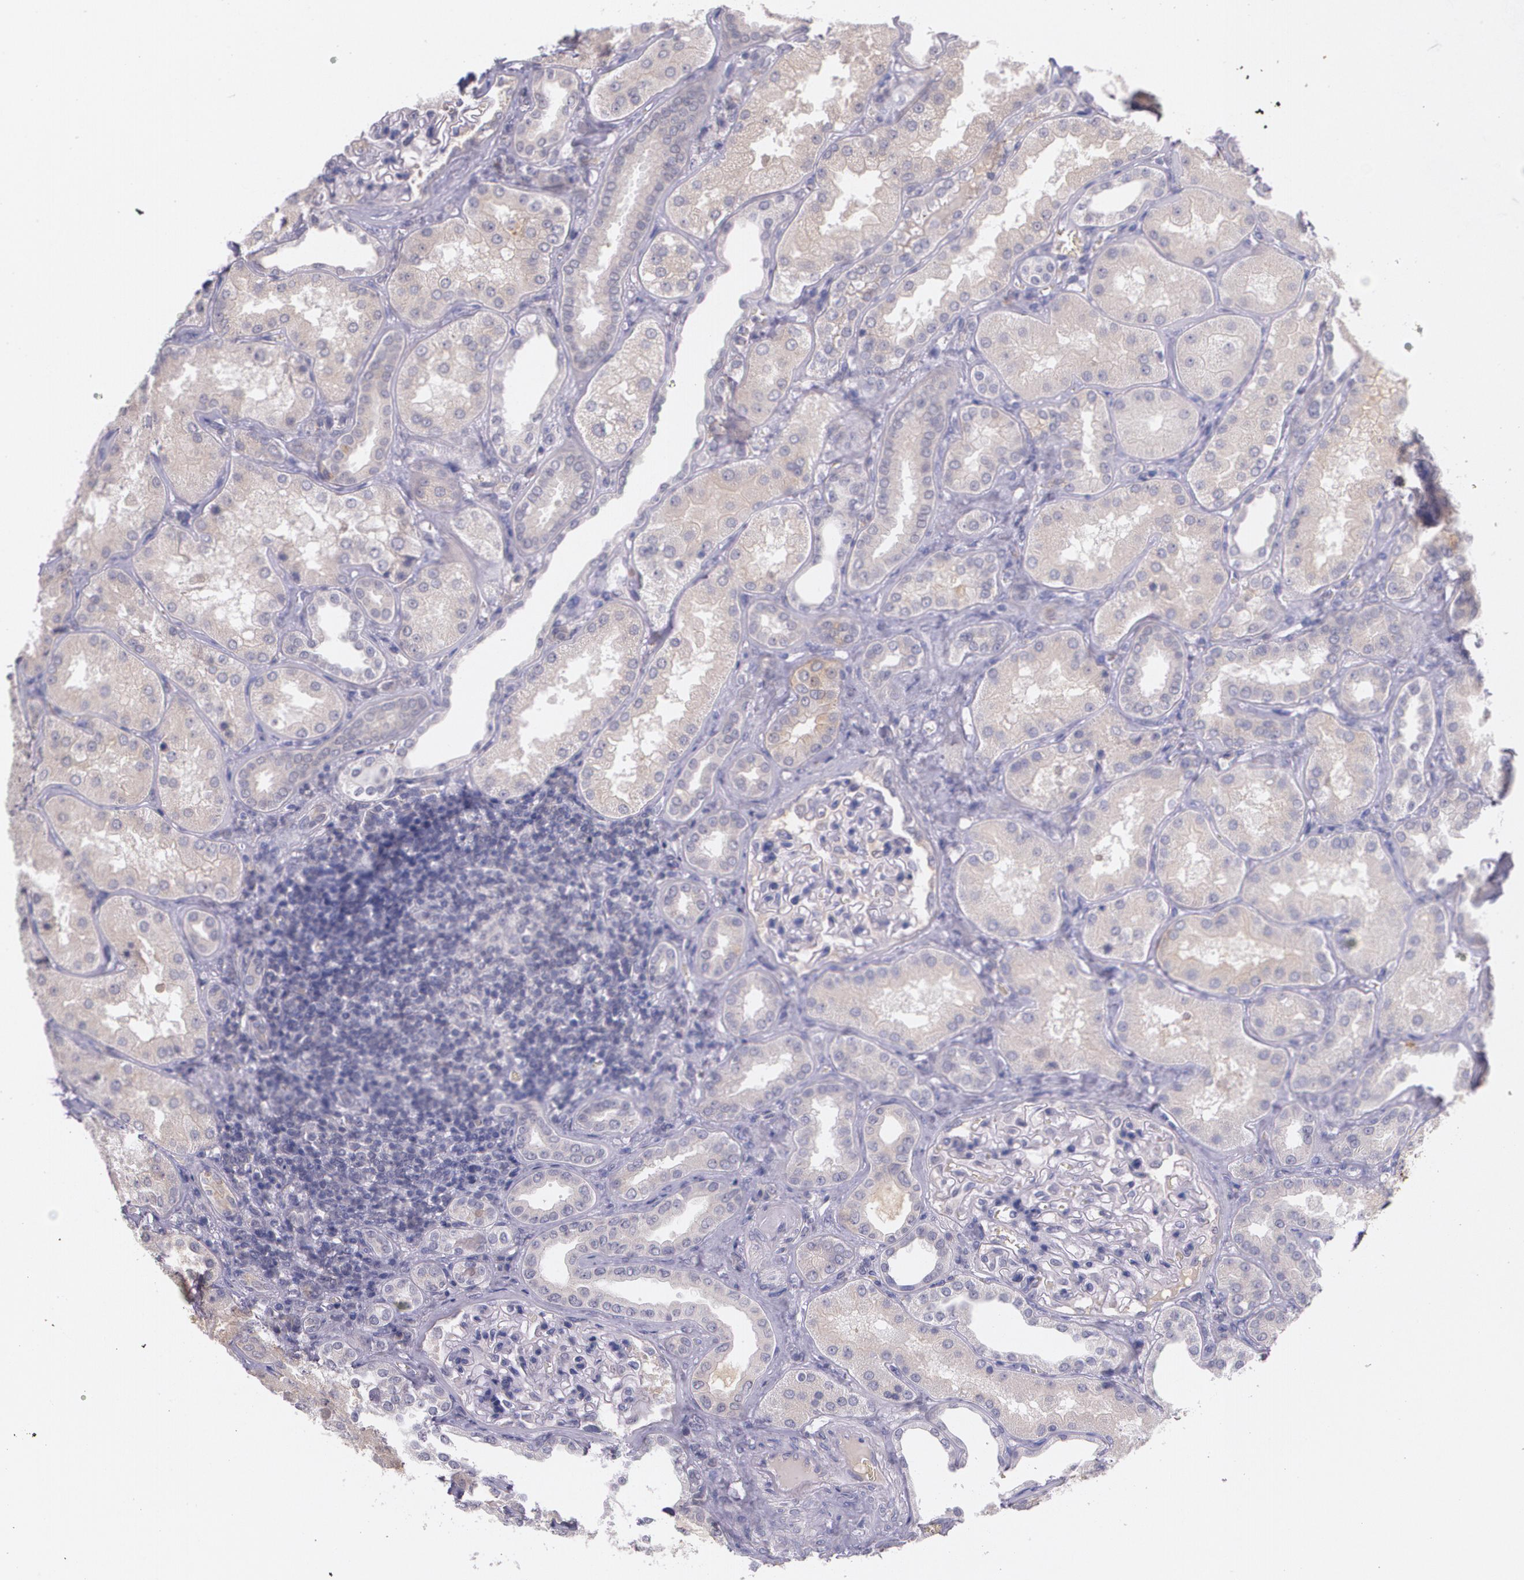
{"staining": {"intensity": "weak", "quantity": ">75%", "location": "cytoplasmic/membranous"}, "tissue": "kidney", "cell_type": "Cells in glomeruli", "image_type": "normal", "snomed": [{"axis": "morphology", "description": "Normal tissue, NOS"}, {"axis": "topography", "description": "Kidney"}], "caption": "This photomicrograph displays IHC staining of unremarkable kidney, with low weak cytoplasmic/membranous expression in approximately >75% of cells in glomeruli.", "gene": "TM4SF1", "patient": {"sex": "female", "age": 56}}